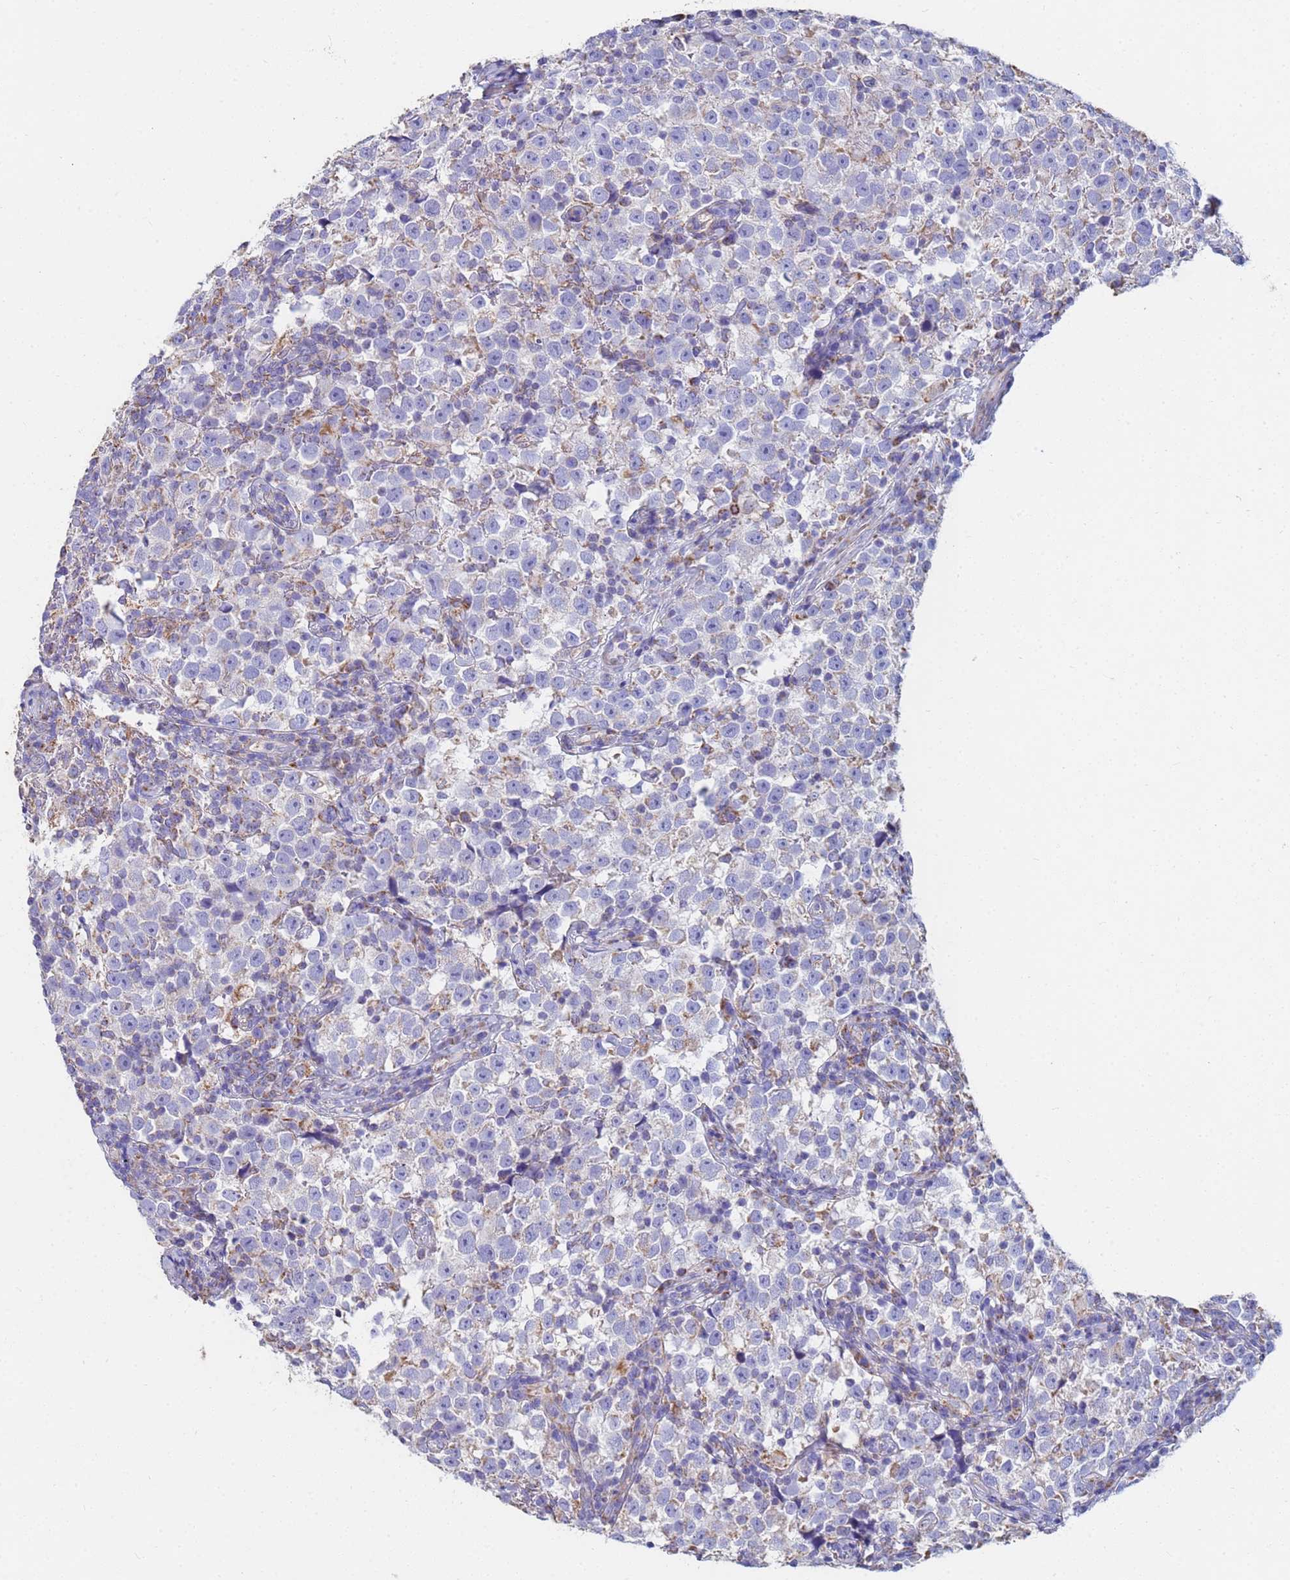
{"staining": {"intensity": "negative", "quantity": "none", "location": "none"}, "tissue": "testis cancer", "cell_type": "Tumor cells", "image_type": "cancer", "snomed": [{"axis": "morphology", "description": "Normal tissue, NOS"}, {"axis": "morphology", "description": "Seminoma, NOS"}, {"axis": "topography", "description": "Testis"}], "caption": "This is an immunohistochemistry (IHC) image of human seminoma (testis). There is no positivity in tumor cells.", "gene": "UQCRH", "patient": {"sex": "male", "age": 43}}